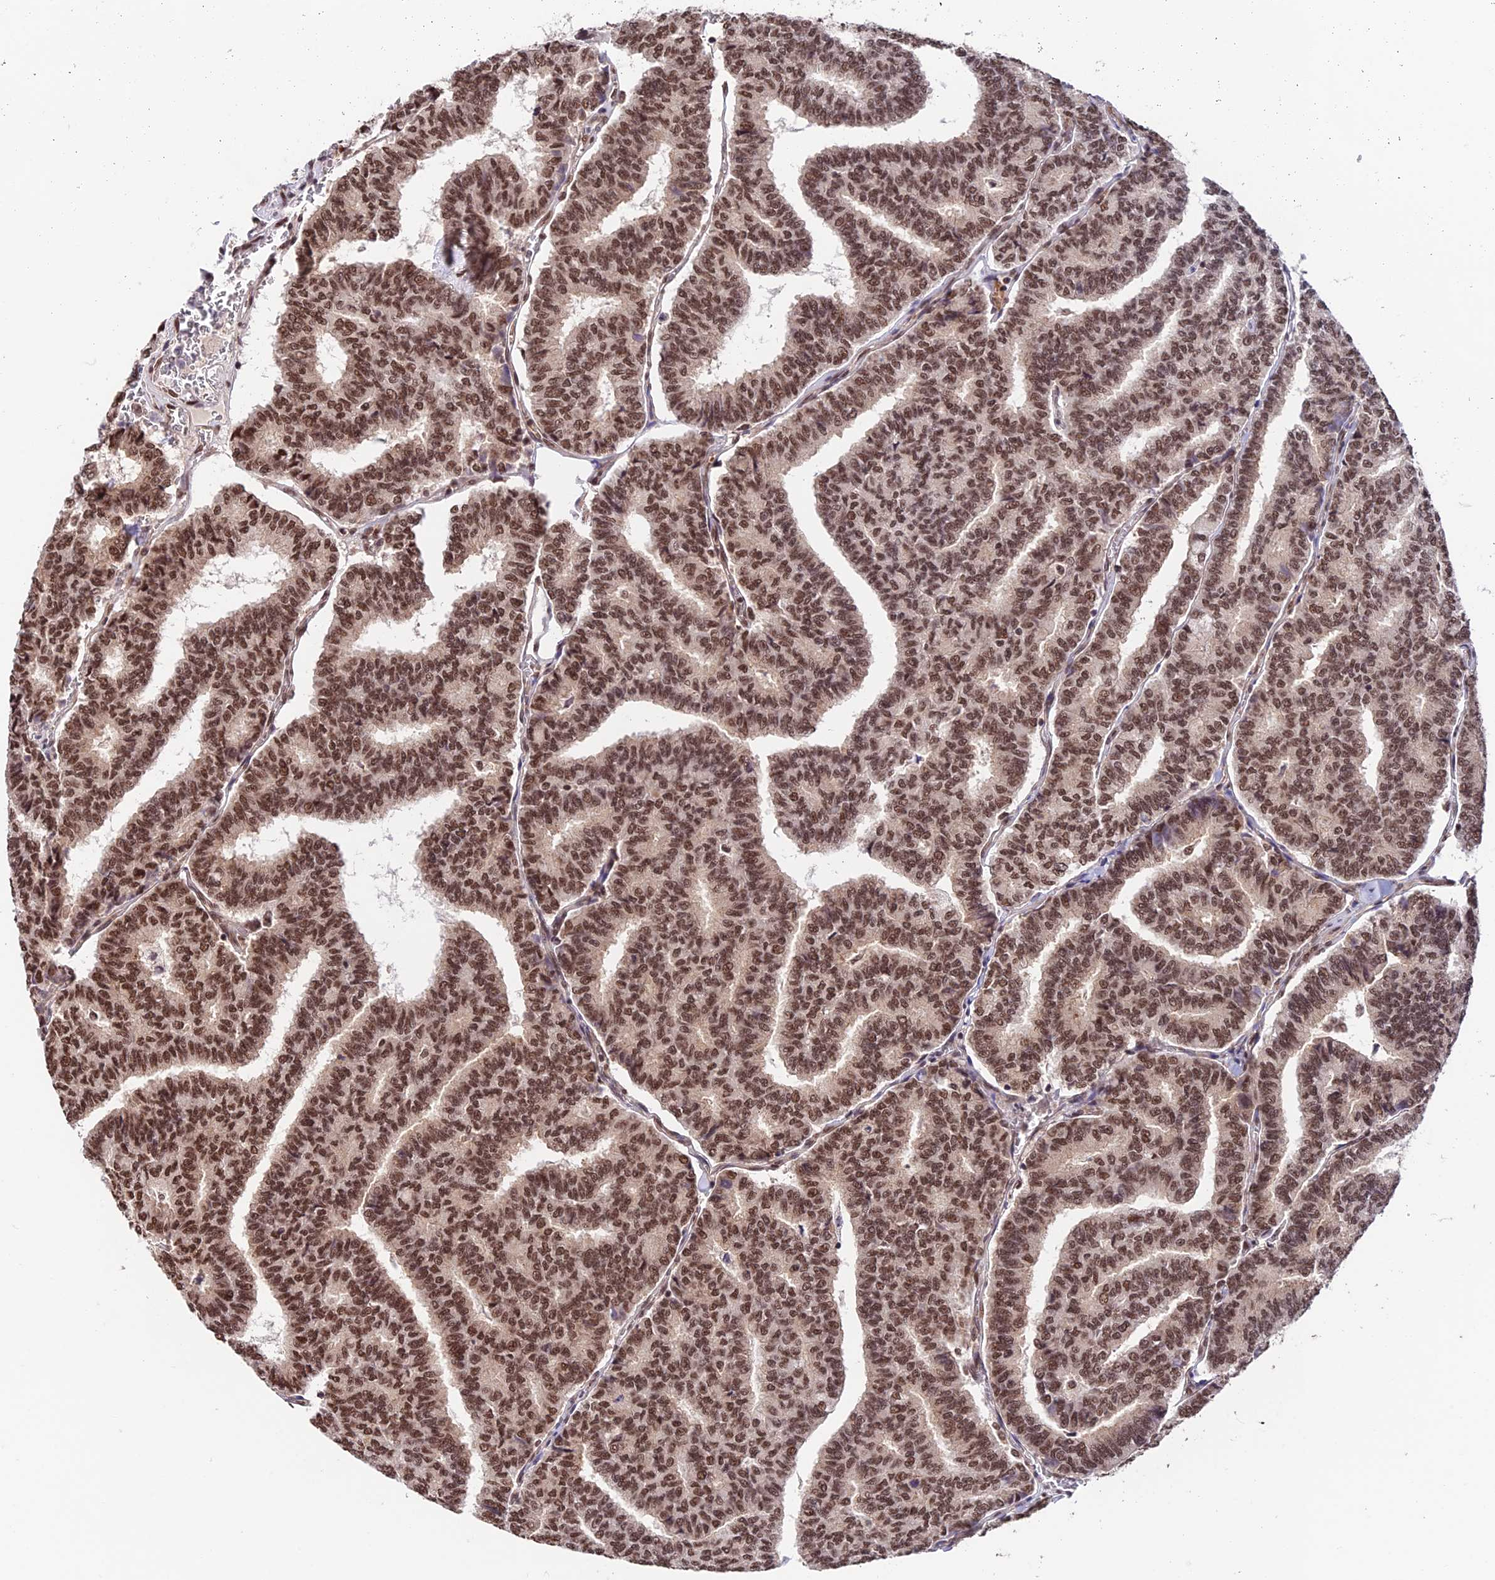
{"staining": {"intensity": "strong", "quantity": ">75%", "location": "nuclear"}, "tissue": "thyroid cancer", "cell_type": "Tumor cells", "image_type": "cancer", "snomed": [{"axis": "morphology", "description": "Papillary adenocarcinoma, NOS"}, {"axis": "topography", "description": "Thyroid gland"}], "caption": "The micrograph shows staining of thyroid papillary adenocarcinoma, revealing strong nuclear protein expression (brown color) within tumor cells.", "gene": "RBM42", "patient": {"sex": "female", "age": 35}}